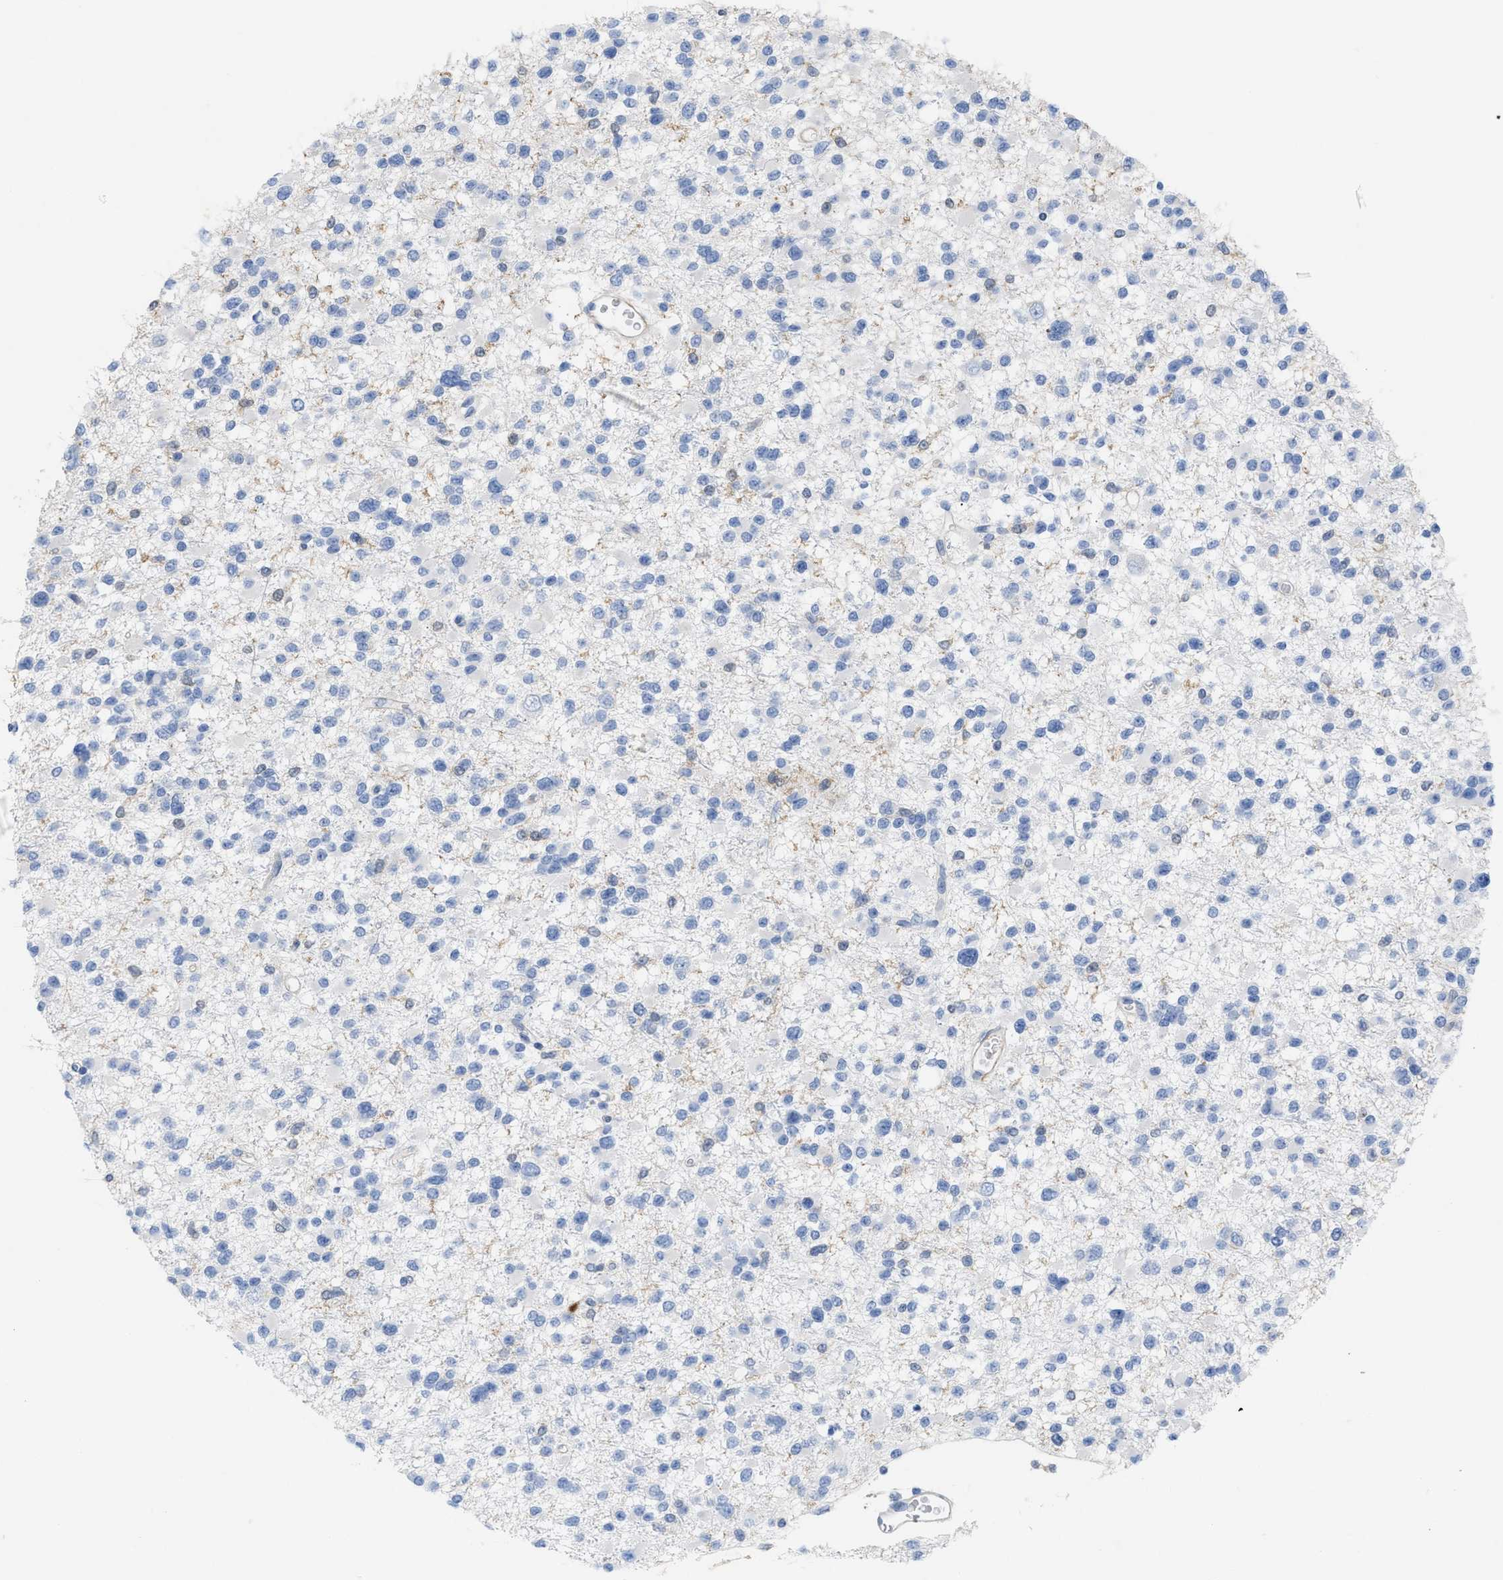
{"staining": {"intensity": "negative", "quantity": "none", "location": "none"}, "tissue": "glioma", "cell_type": "Tumor cells", "image_type": "cancer", "snomed": [{"axis": "morphology", "description": "Glioma, malignant, Low grade"}, {"axis": "topography", "description": "Brain"}], "caption": "Immunohistochemical staining of human glioma displays no significant expression in tumor cells.", "gene": "TMEM131", "patient": {"sex": "female", "age": 22}}